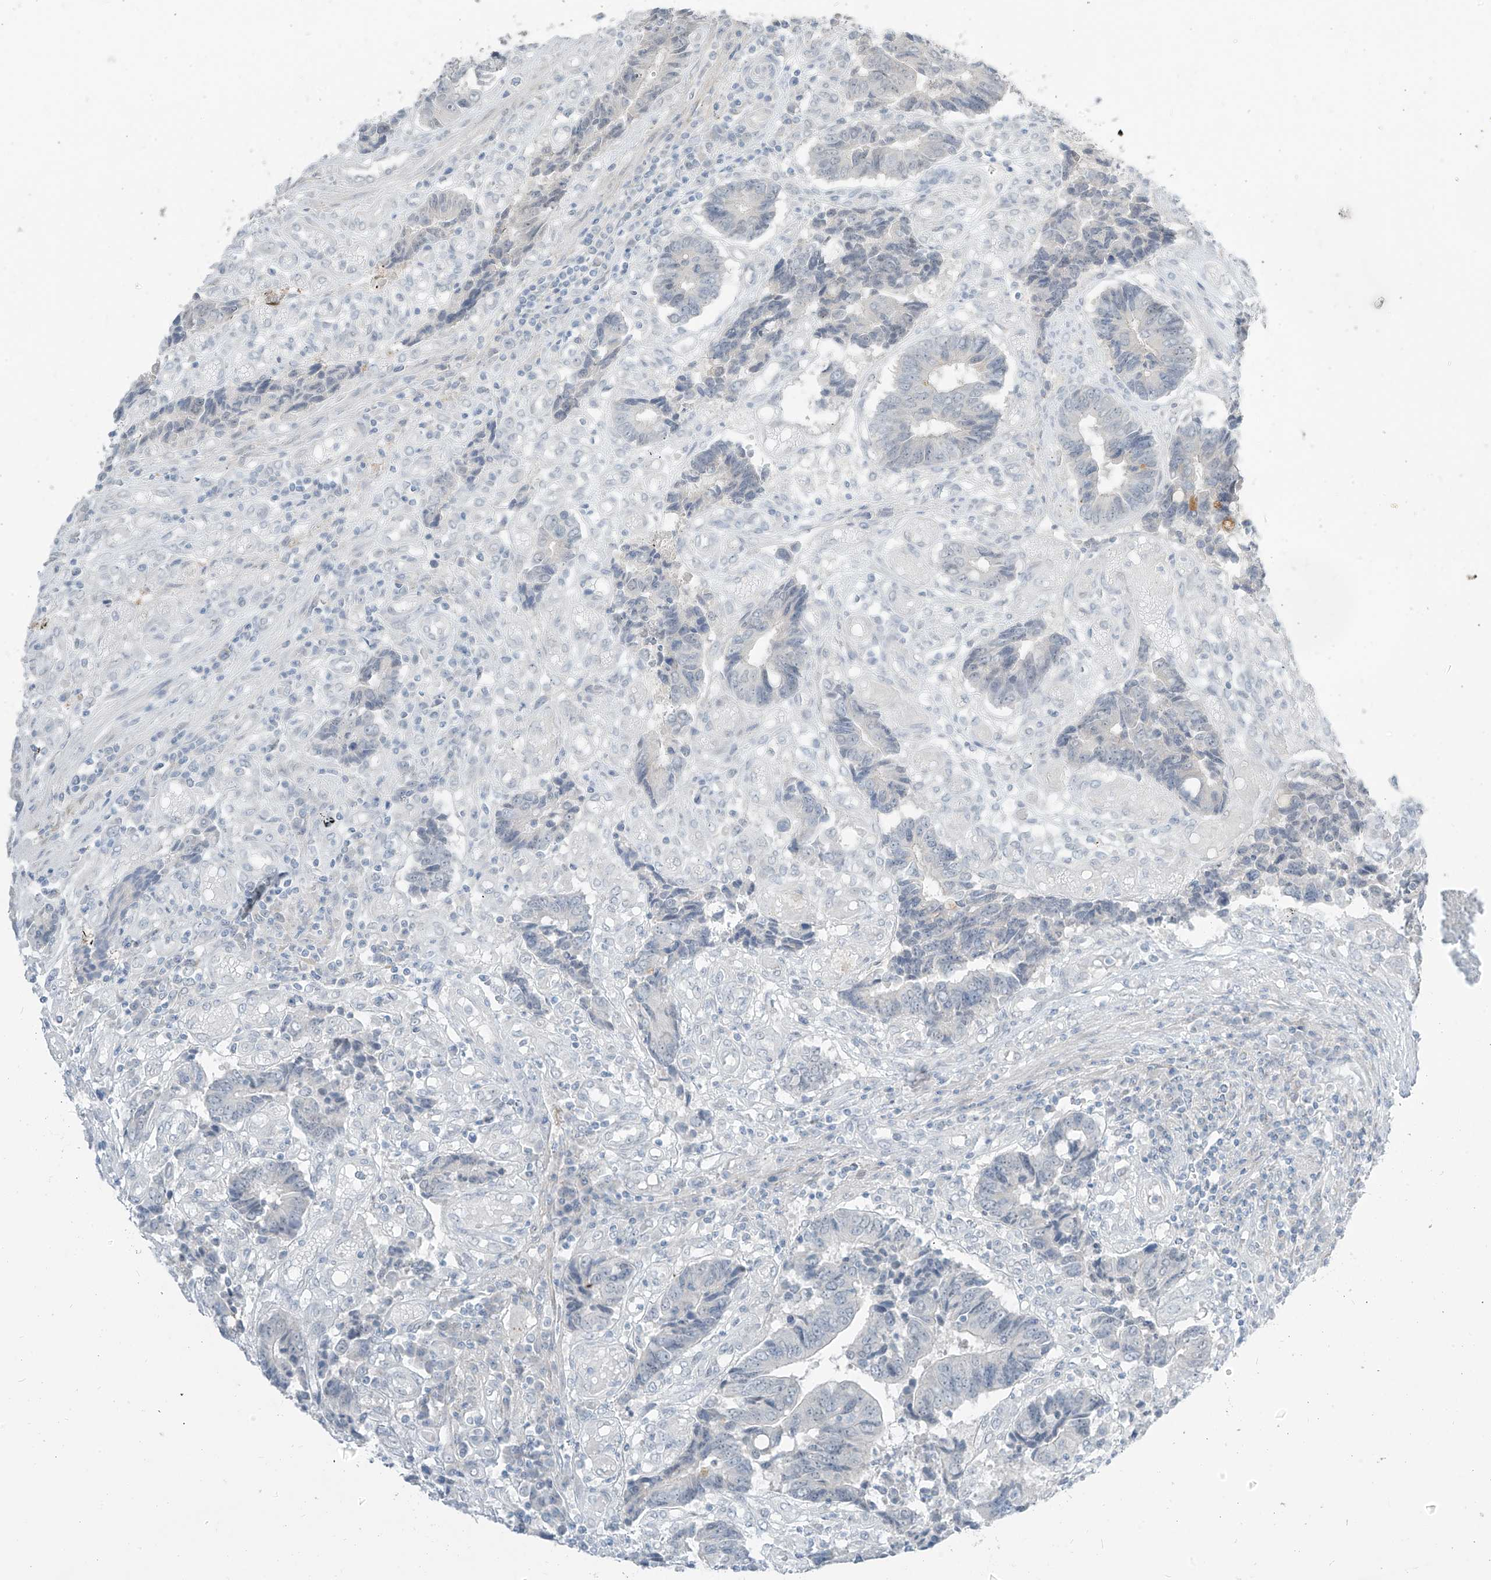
{"staining": {"intensity": "negative", "quantity": "none", "location": "none"}, "tissue": "colorectal cancer", "cell_type": "Tumor cells", "image_type": "cancer", "snomed": [{"axis": "morphology", "description": "Adenocarcinoma, NOS"}, {"axis": "topography", "description": "Rectum"}], "caption": "Image shows no significant protein positivity in tumor cells of colorectal cancer (adenocarcinoma).", "gene": "PRDM6", "patient": {"sex": "male", "age": 84}}